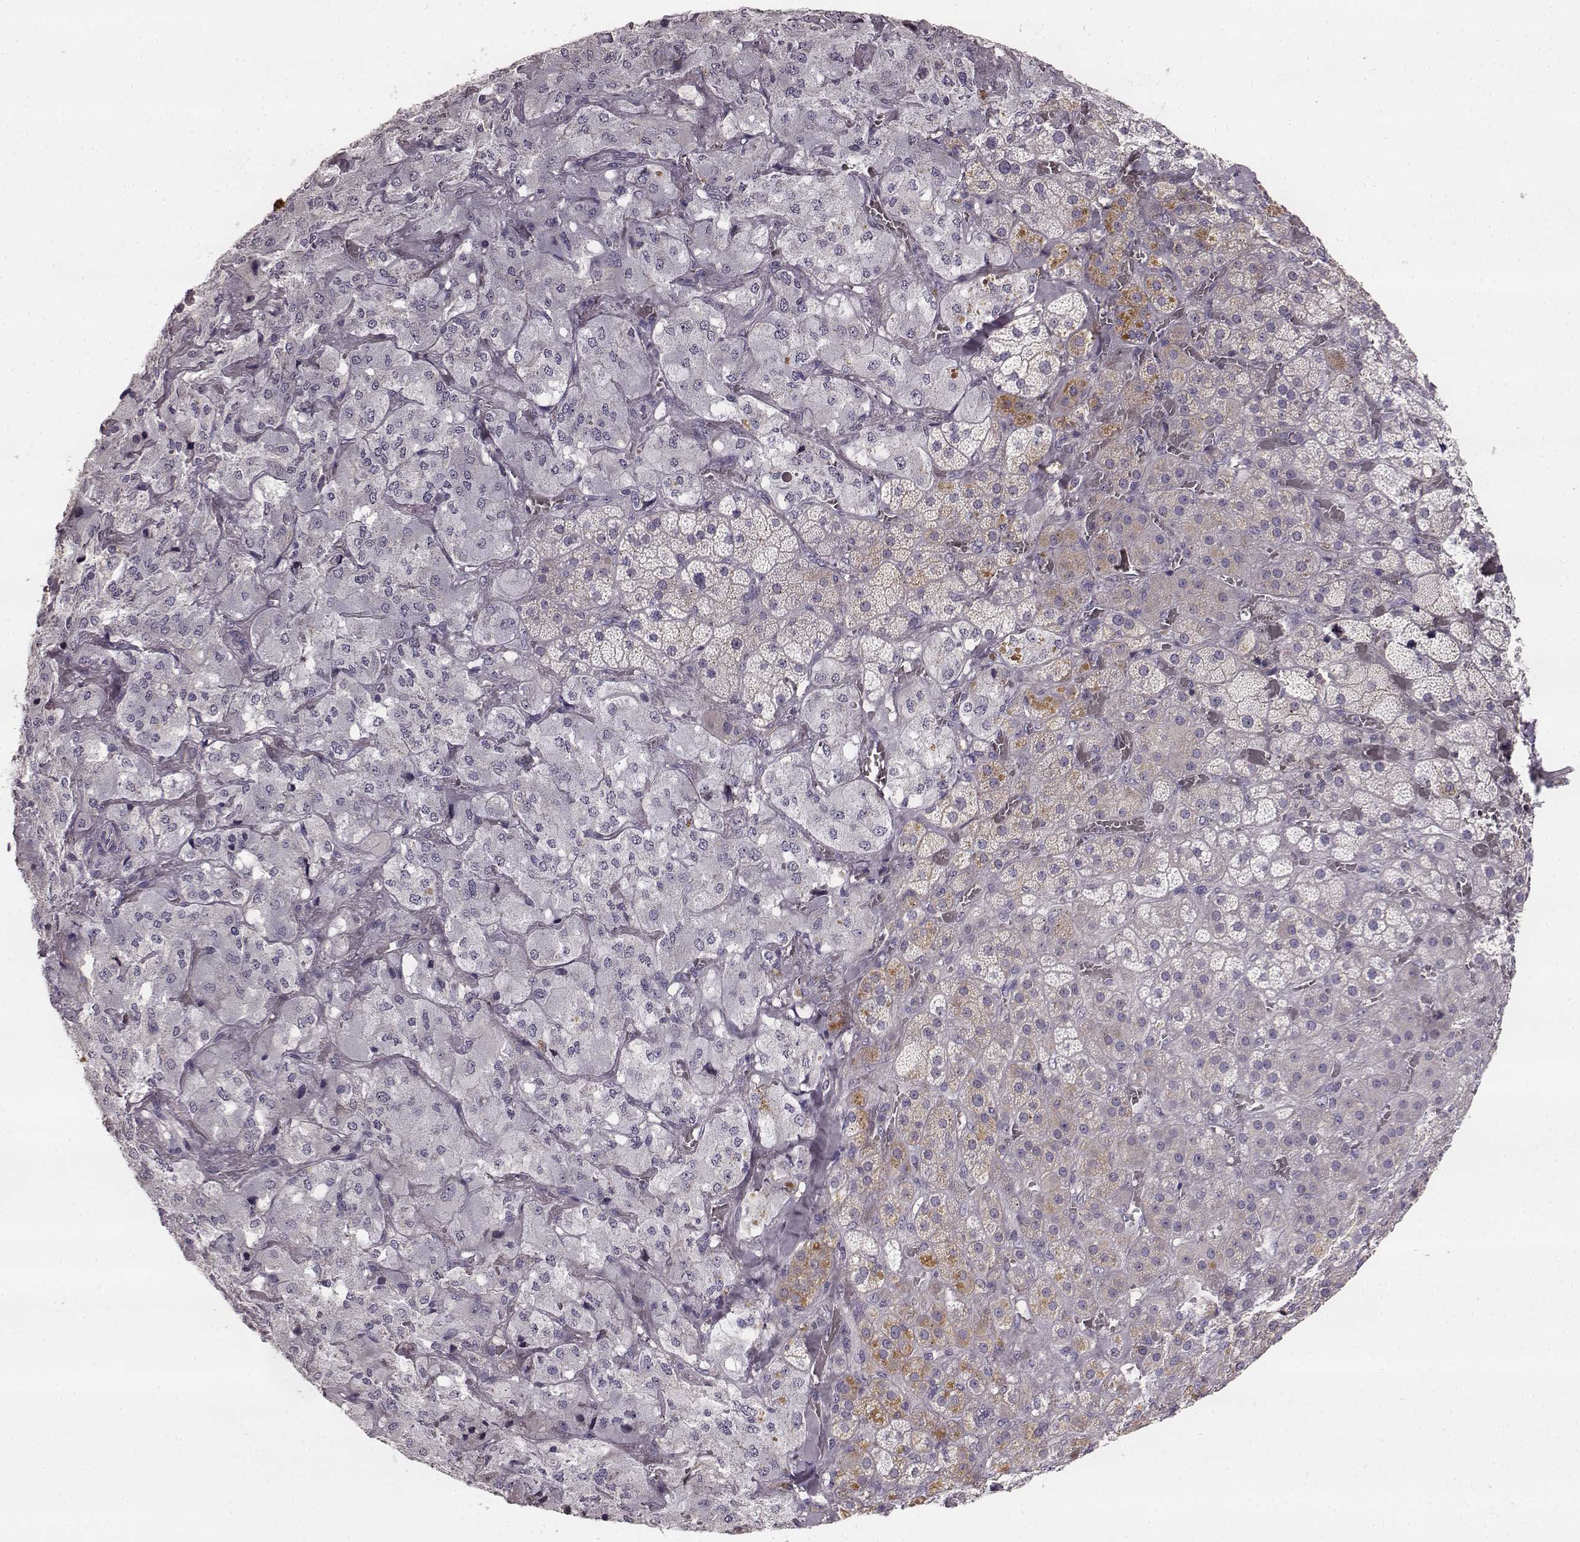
{"staining": {"intensity": "weak", "quantity": "<25%", "location": "cytoplasmic/membranous"}, "tissue": "adrenal gland", "cell_type": "Glandular cells", "image_type": "normal", "snomed": [{"axis": "morphology", "description": "Normal tissue, NOS"}, {"axis": "topography", "description": "Adrenal gland"}], "caption": "This is an IHC histopathology image of unremarkable human adrenal gland. There is no positivity in glandular cells.", "gene": "YJEFN3", "patient": {"sex": "male", "age": 57}}